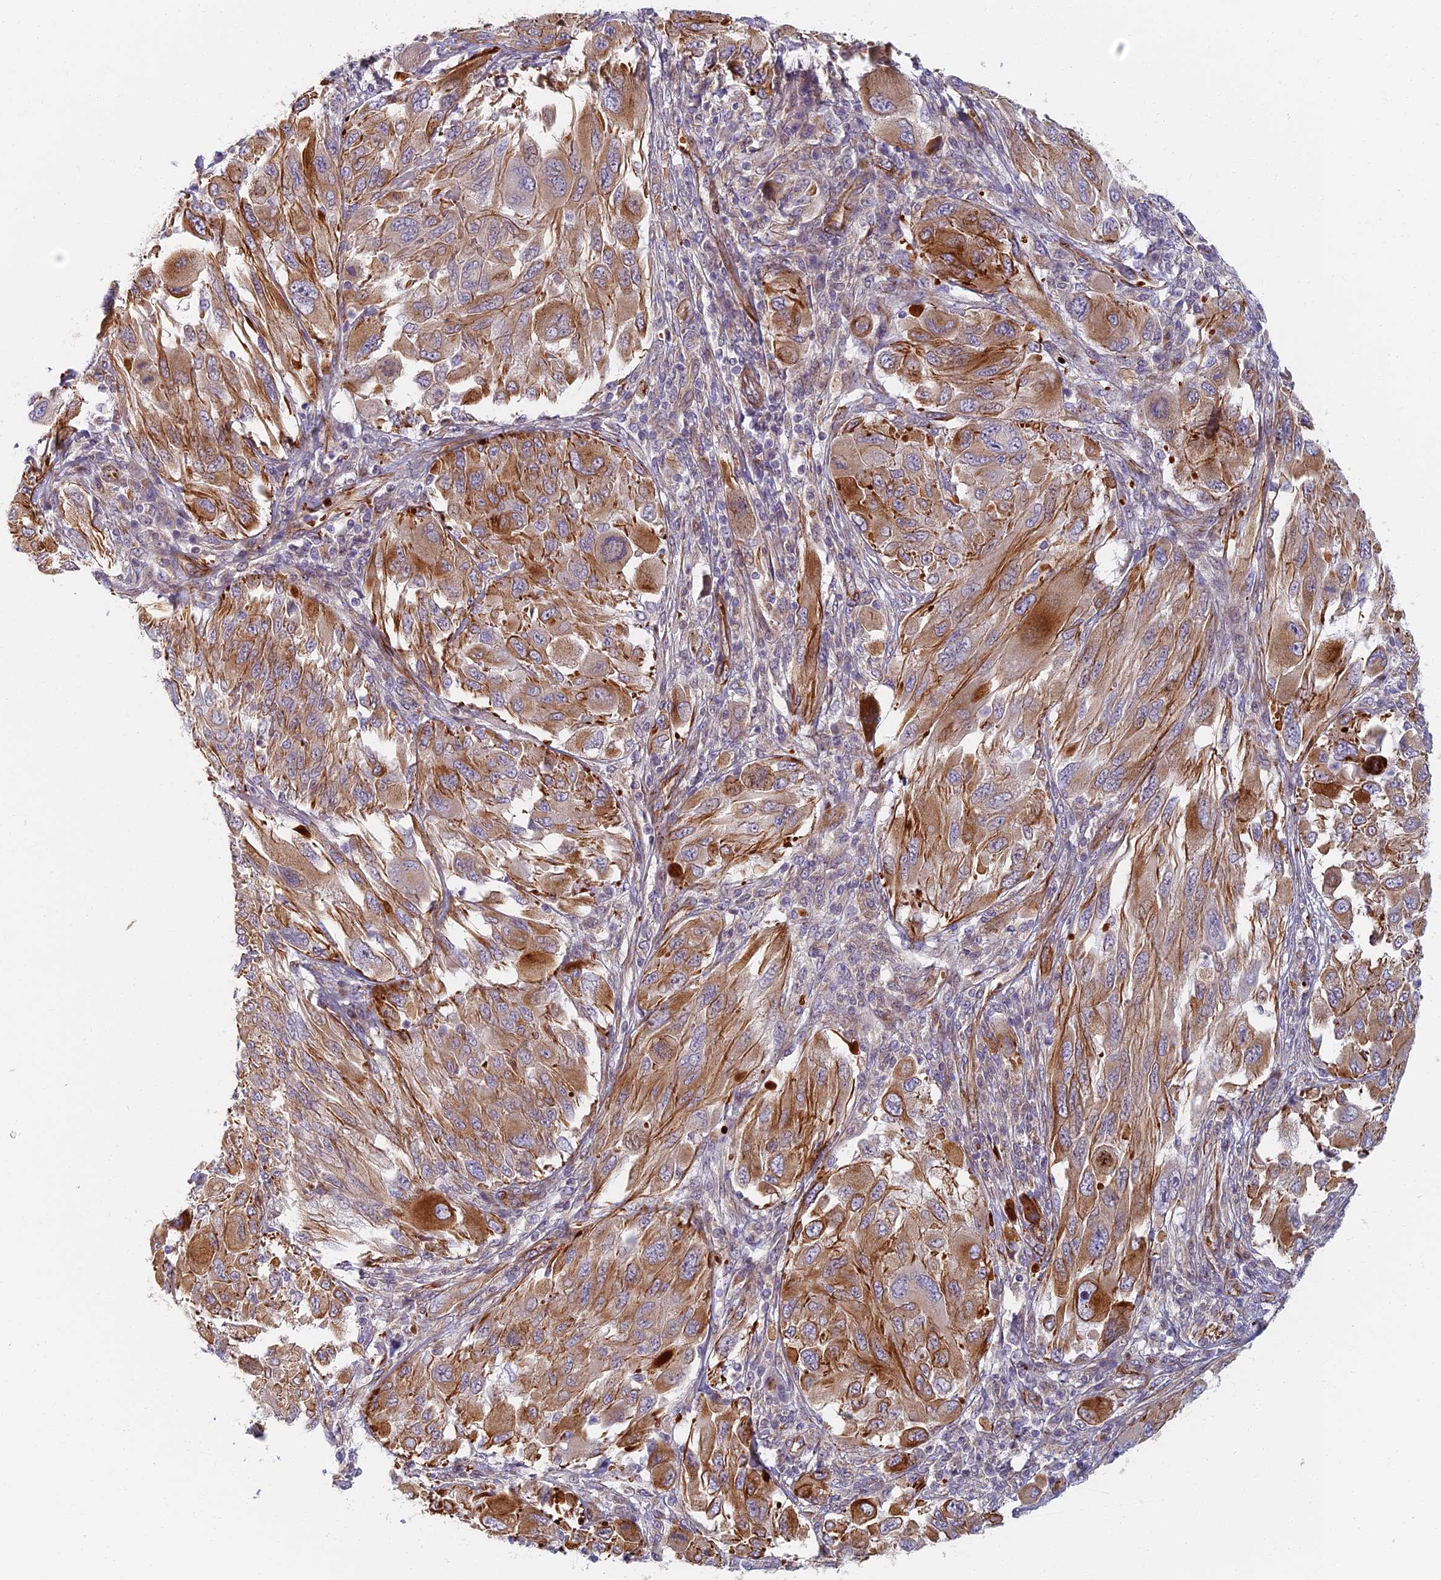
{"staining": {"intensity": "moderate", "quantity": ">75%", "location": "cytoplasmic/membranous"}, "tissue": "melanoma", "cell_type": "Tumor cells", "image_type": "cancer", "snomed": [{"axis": "morphology", "description": "Malignant melanoma, NOS"}, {"axis": "topography", "description": "Skin"}], "caption": "High-magnification brightfield microscopy of melanoma stained with DAB (3,3'-diaminobenzidine) (brown) and counterstained with hematoxylin (blue). tumor cells exhibit moderate cytoplasmic/membranous staining is seen in about>75% of cells.", "gene": "ABCB10", "patient": {"sex": "female", "age": 91}}